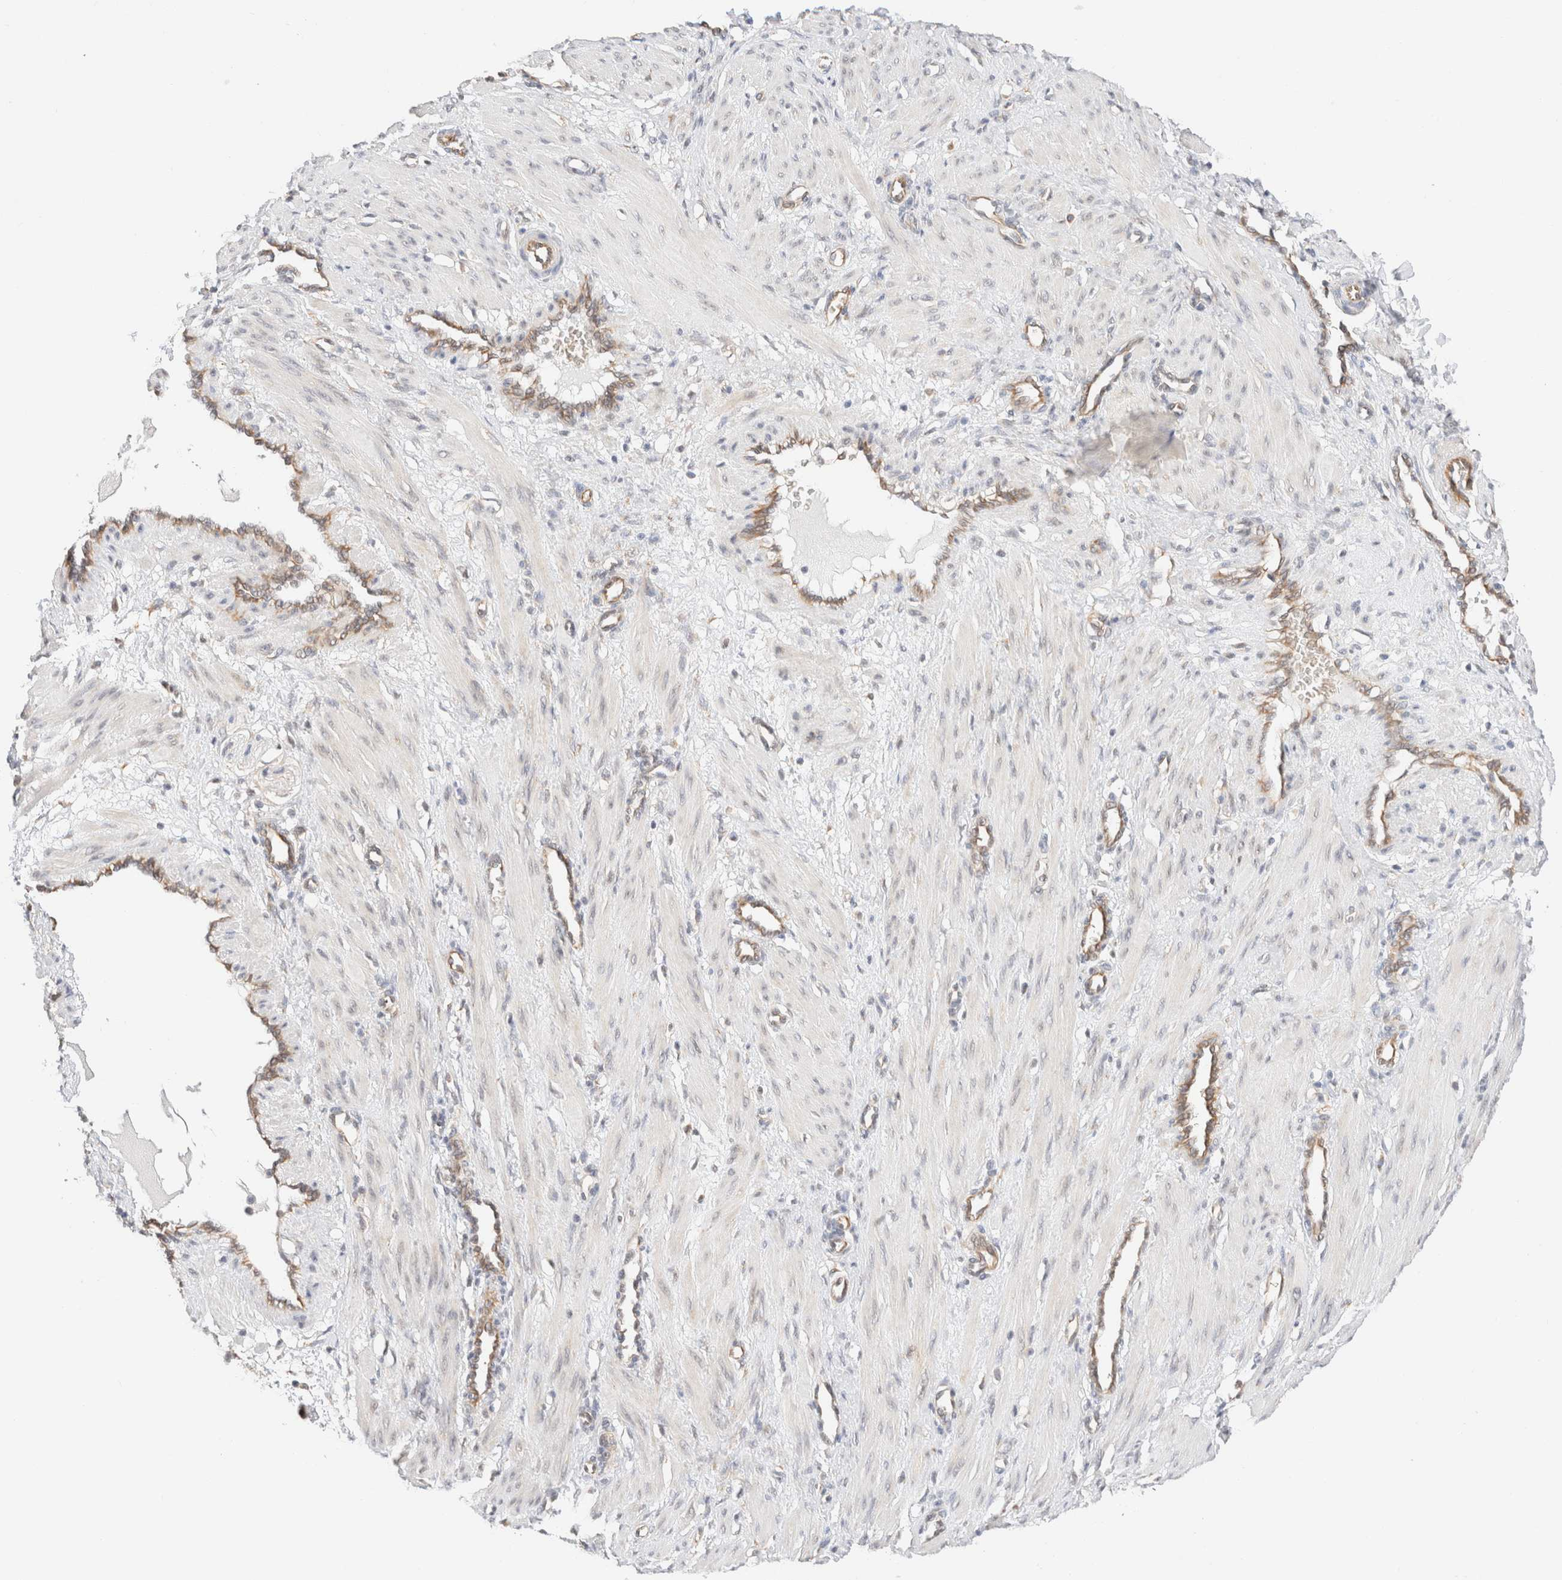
{"staining": {"intensity": "negative", "quantity": "none", "location": "none"}, "tissue": "smooth muscle", "cell_type": "Smooth muscle cells", "image_type": "normal", "snomed": [{"axis": "morphology", "description": "Normal tissue, NOS"}, {"axis": "topography", "description": "Endometrium"}], "caption": "IHC of unremarkable human smooth muscle exhibits no expression in smooth muscle cells. (Brightfield microscopy of DAB immunohistochemistry (IHC) at high magnification).", "gene": "SYVN1", "patient": {"sex": "female", "age": 33}}